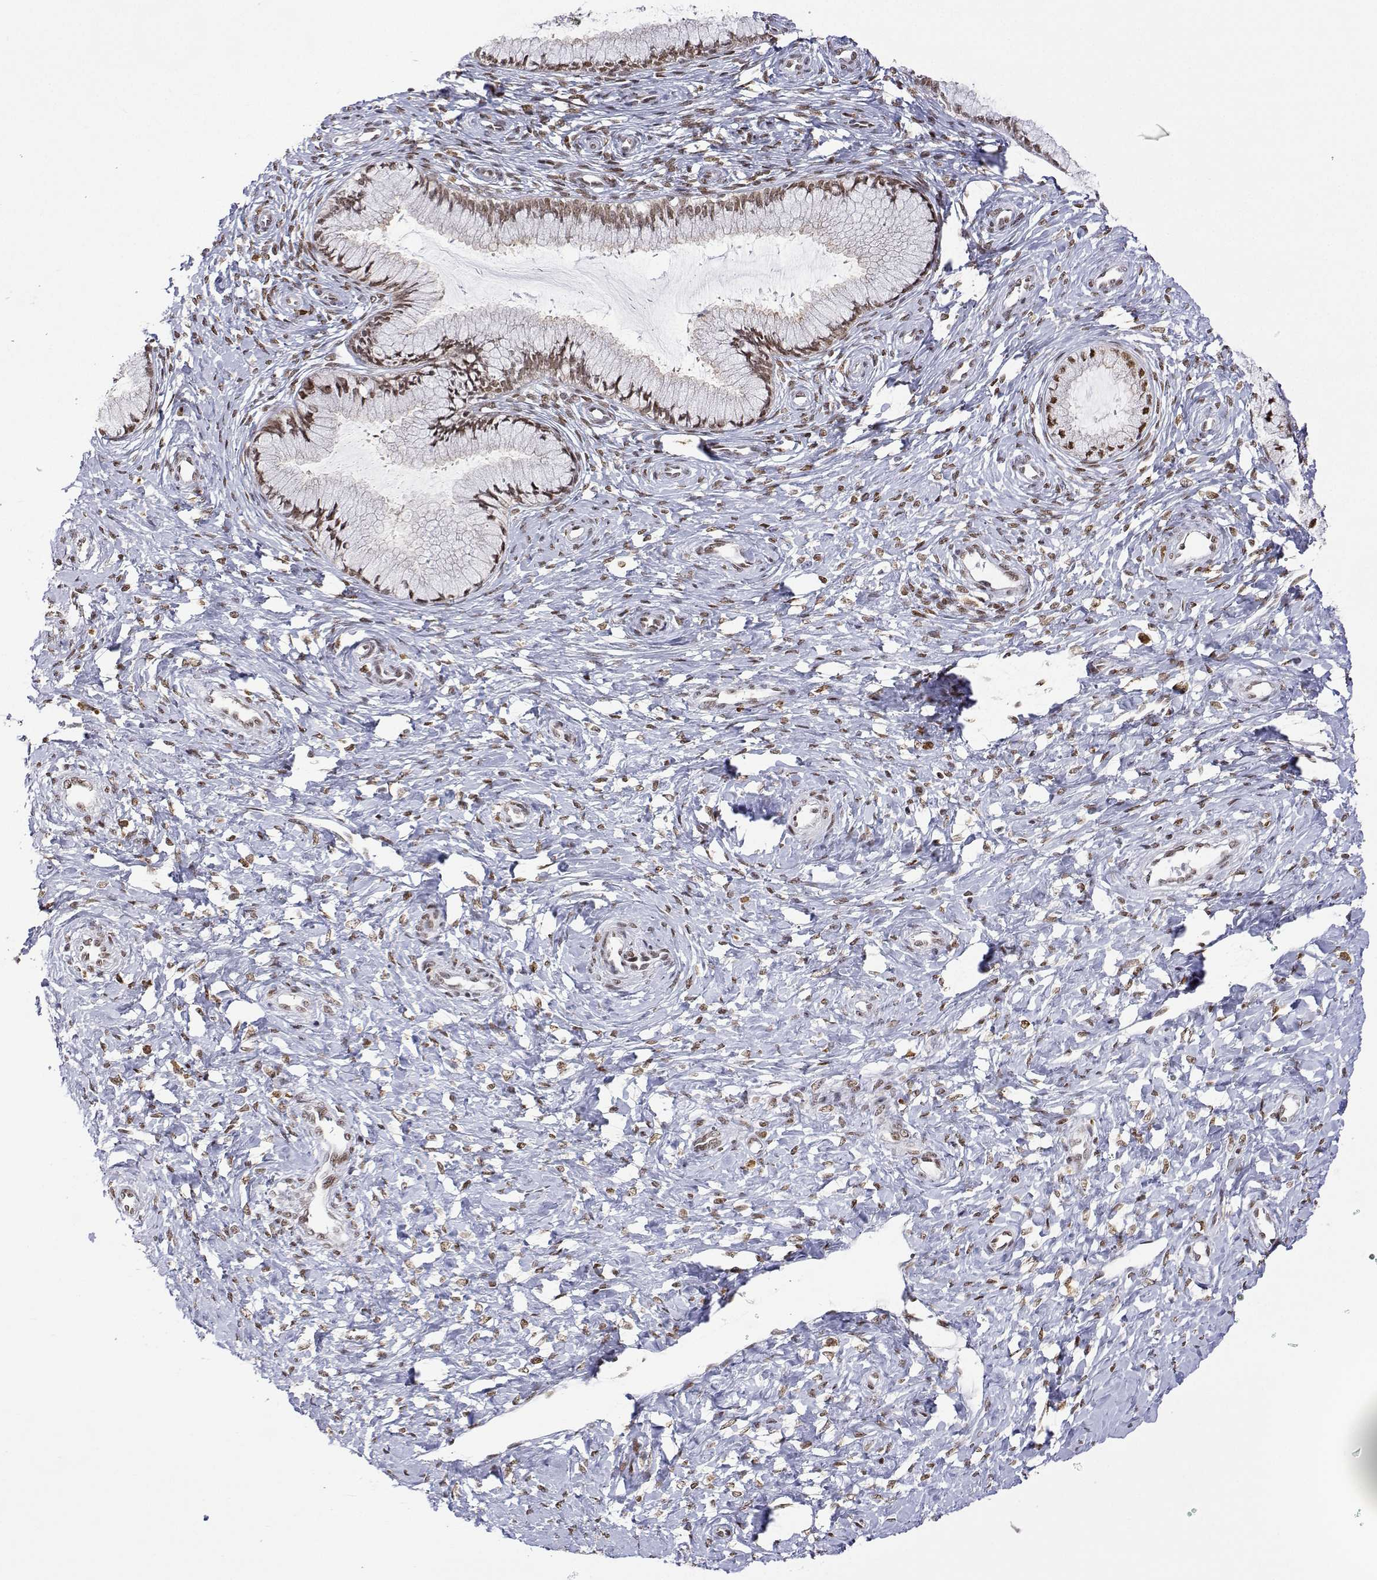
{"staining": {"intensity": "moderate", "quantity": ">75%", "location": "nuclear"}, "tissue": "cervix", "cell_type": "Glandular cells", "image_type": "normal", "snomed": [{"axis": "morphology", "description": "Normal tissue, NOS"}, {"axis": "topography", "description": "Cervix"}], "caption": "Immunohistochemical staining of benign cervix exhibits moderate nuclear protein positivity in about >75% of glandular cells. Using DAB (brown) and hematoxylin (blue) stains, captured at high magnification using brightfield microscopy.", "gene": "XPC", "patient": {"sex": "female", "age": 37}}